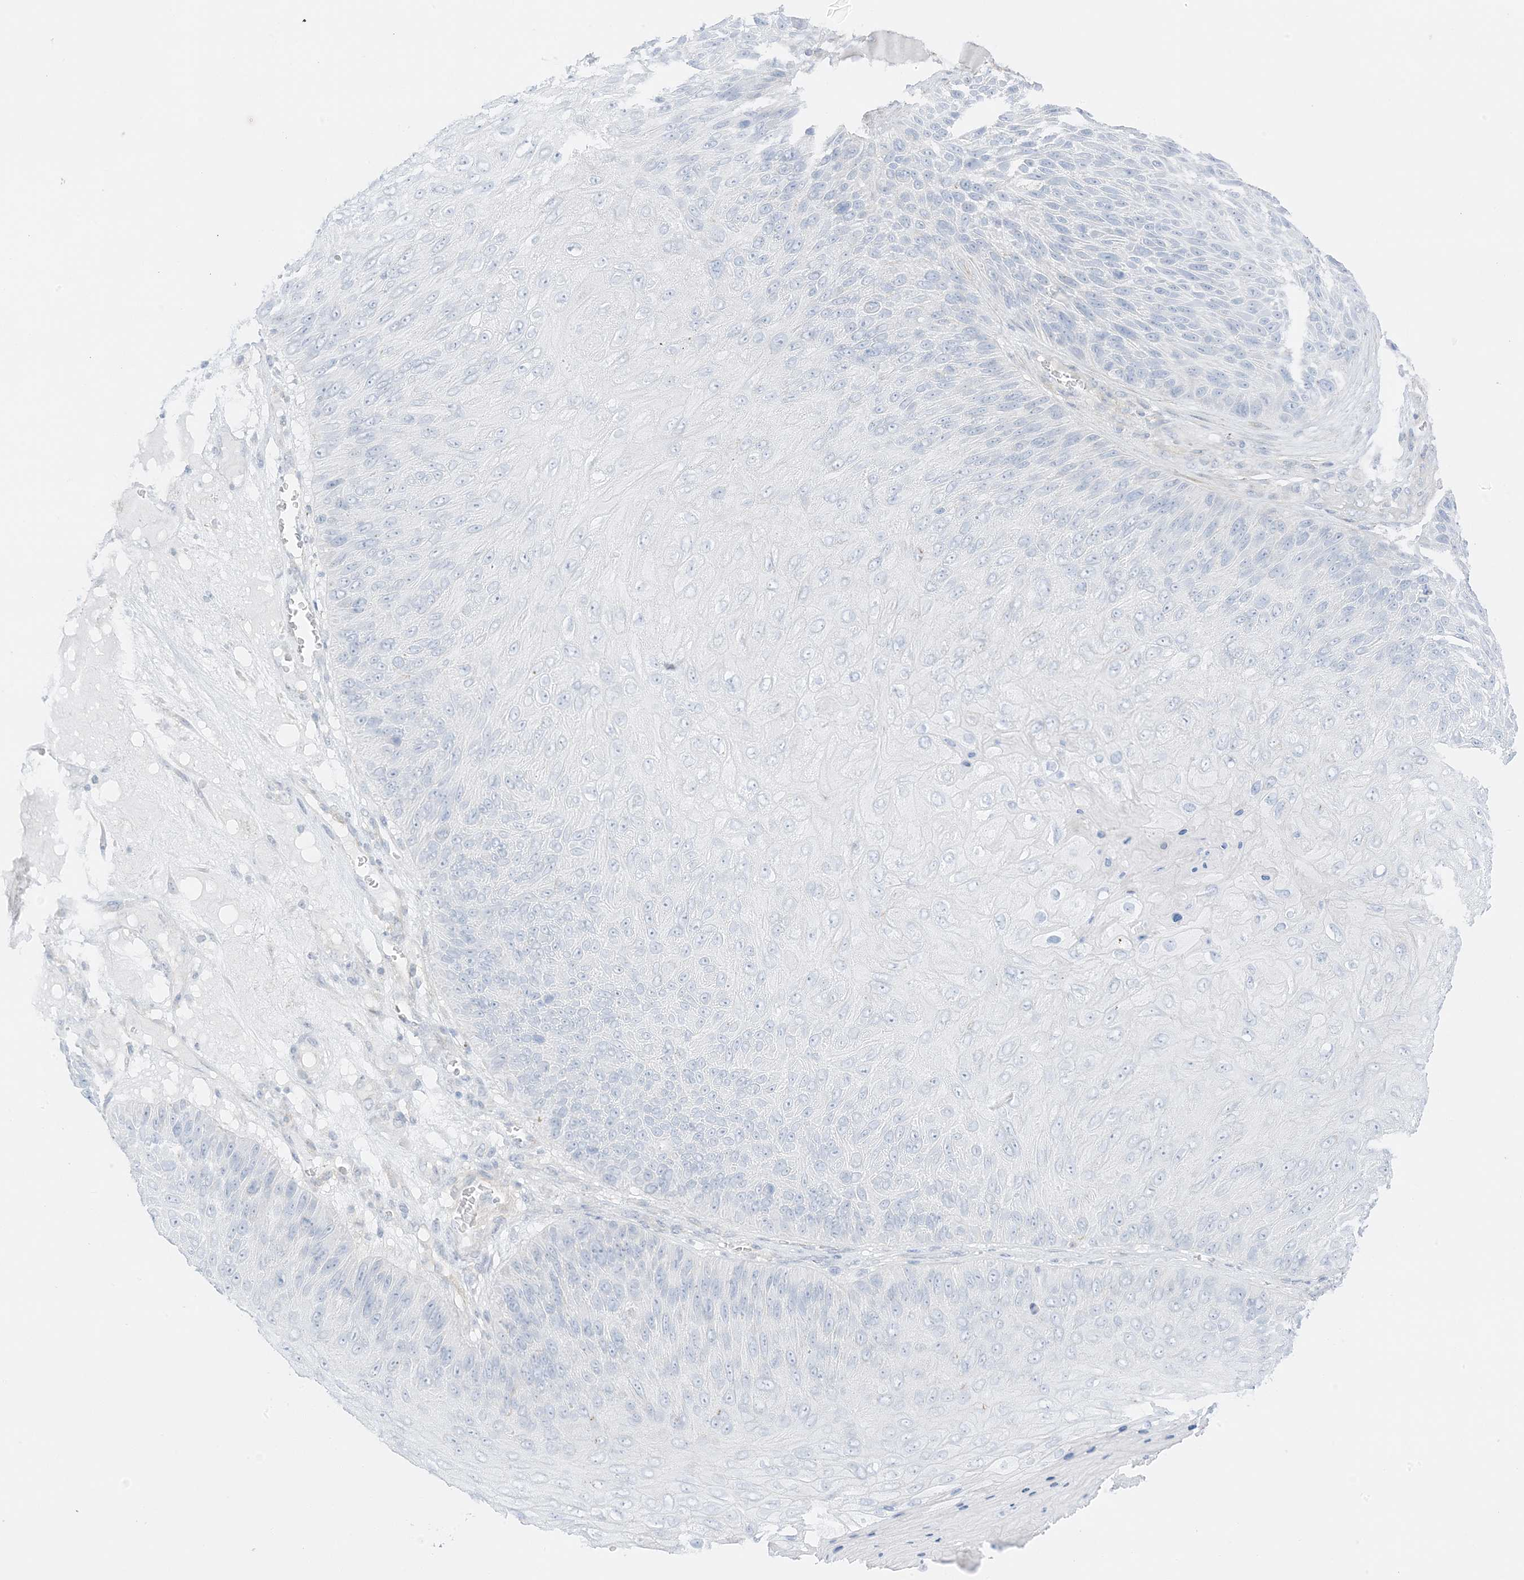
{"staining": {"intensity": "negative", "quantity": "none", "location": "none"}, "tissue": "skin cancer", "cell_type": "Tumor cells", "image_type": "cancer", "snomed": [{"axis": "morphology", "description": "Squamous cell carcinoma, NOS"}, {"axis": "topography", "description": "Skin"}], "caption": "Skin squamous cell carcinoma stained for a protein using IHC reveals no expression tumor cells.", "gene": "SLC22A13", "patient": {"sex": "female", "age": 88}}